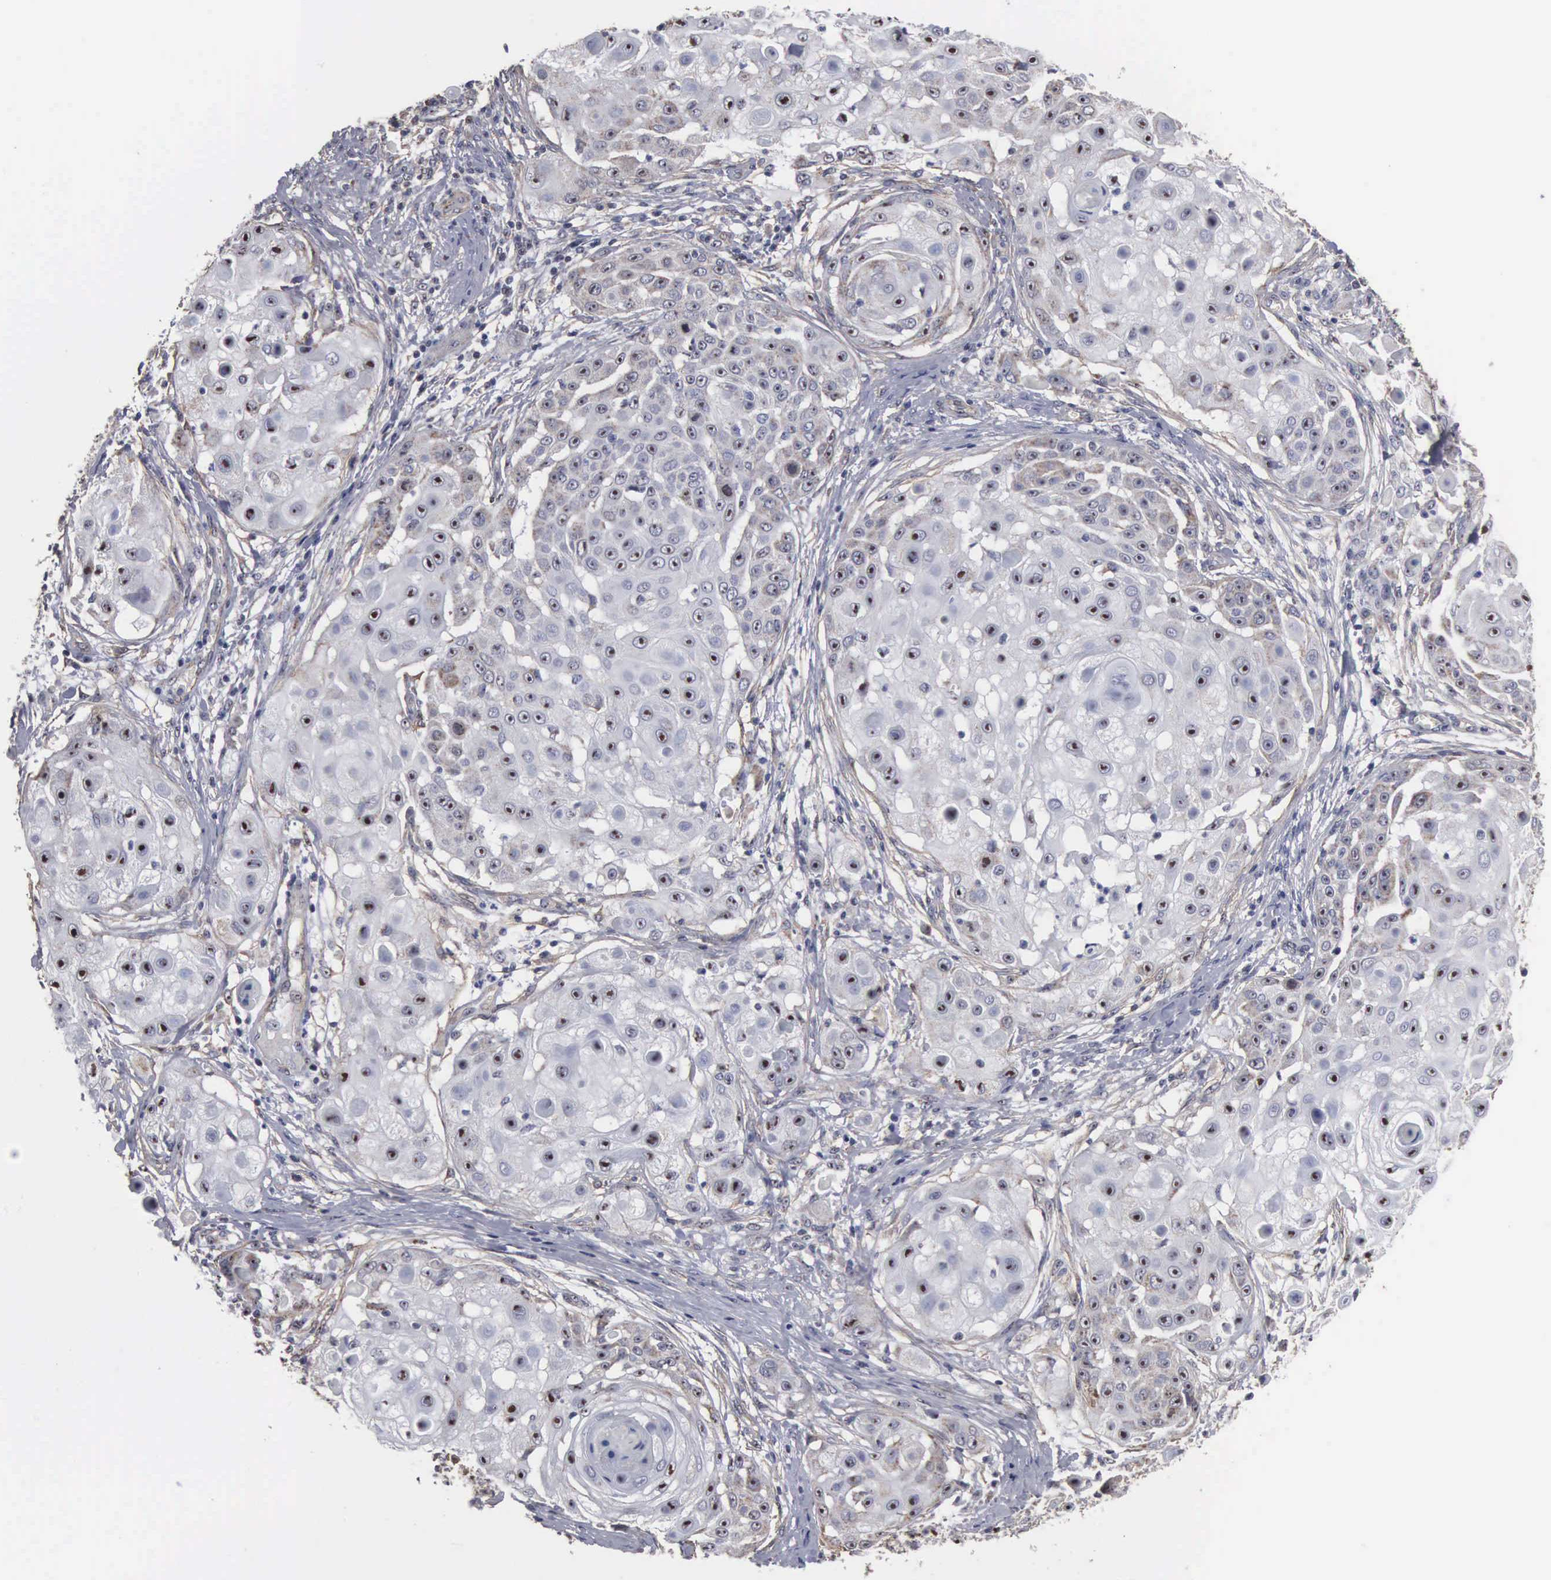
{"staining": {"intensity": "weak", "quantity": "25%-75%", "location": "cytoplasmic/membranous,nuclear"}, "tissue": "skin cancer", "cell_type": "Tumor cells", "image_type": "cancer", "snomed": [{"axis": "morphology", "description": "Squamous cell carcinoma, NOS"}, {"axis": "topography", "description": "Skin"}], "caption": "A brown stain labels weak cytoplasmic/membranous and nuclear staining of a protein in human skin cancer tumor cells. (IHC, brightfield microscopy, high magnification).", "gene": "NGDN", "patient": {"sex": "female", "age": 57}}